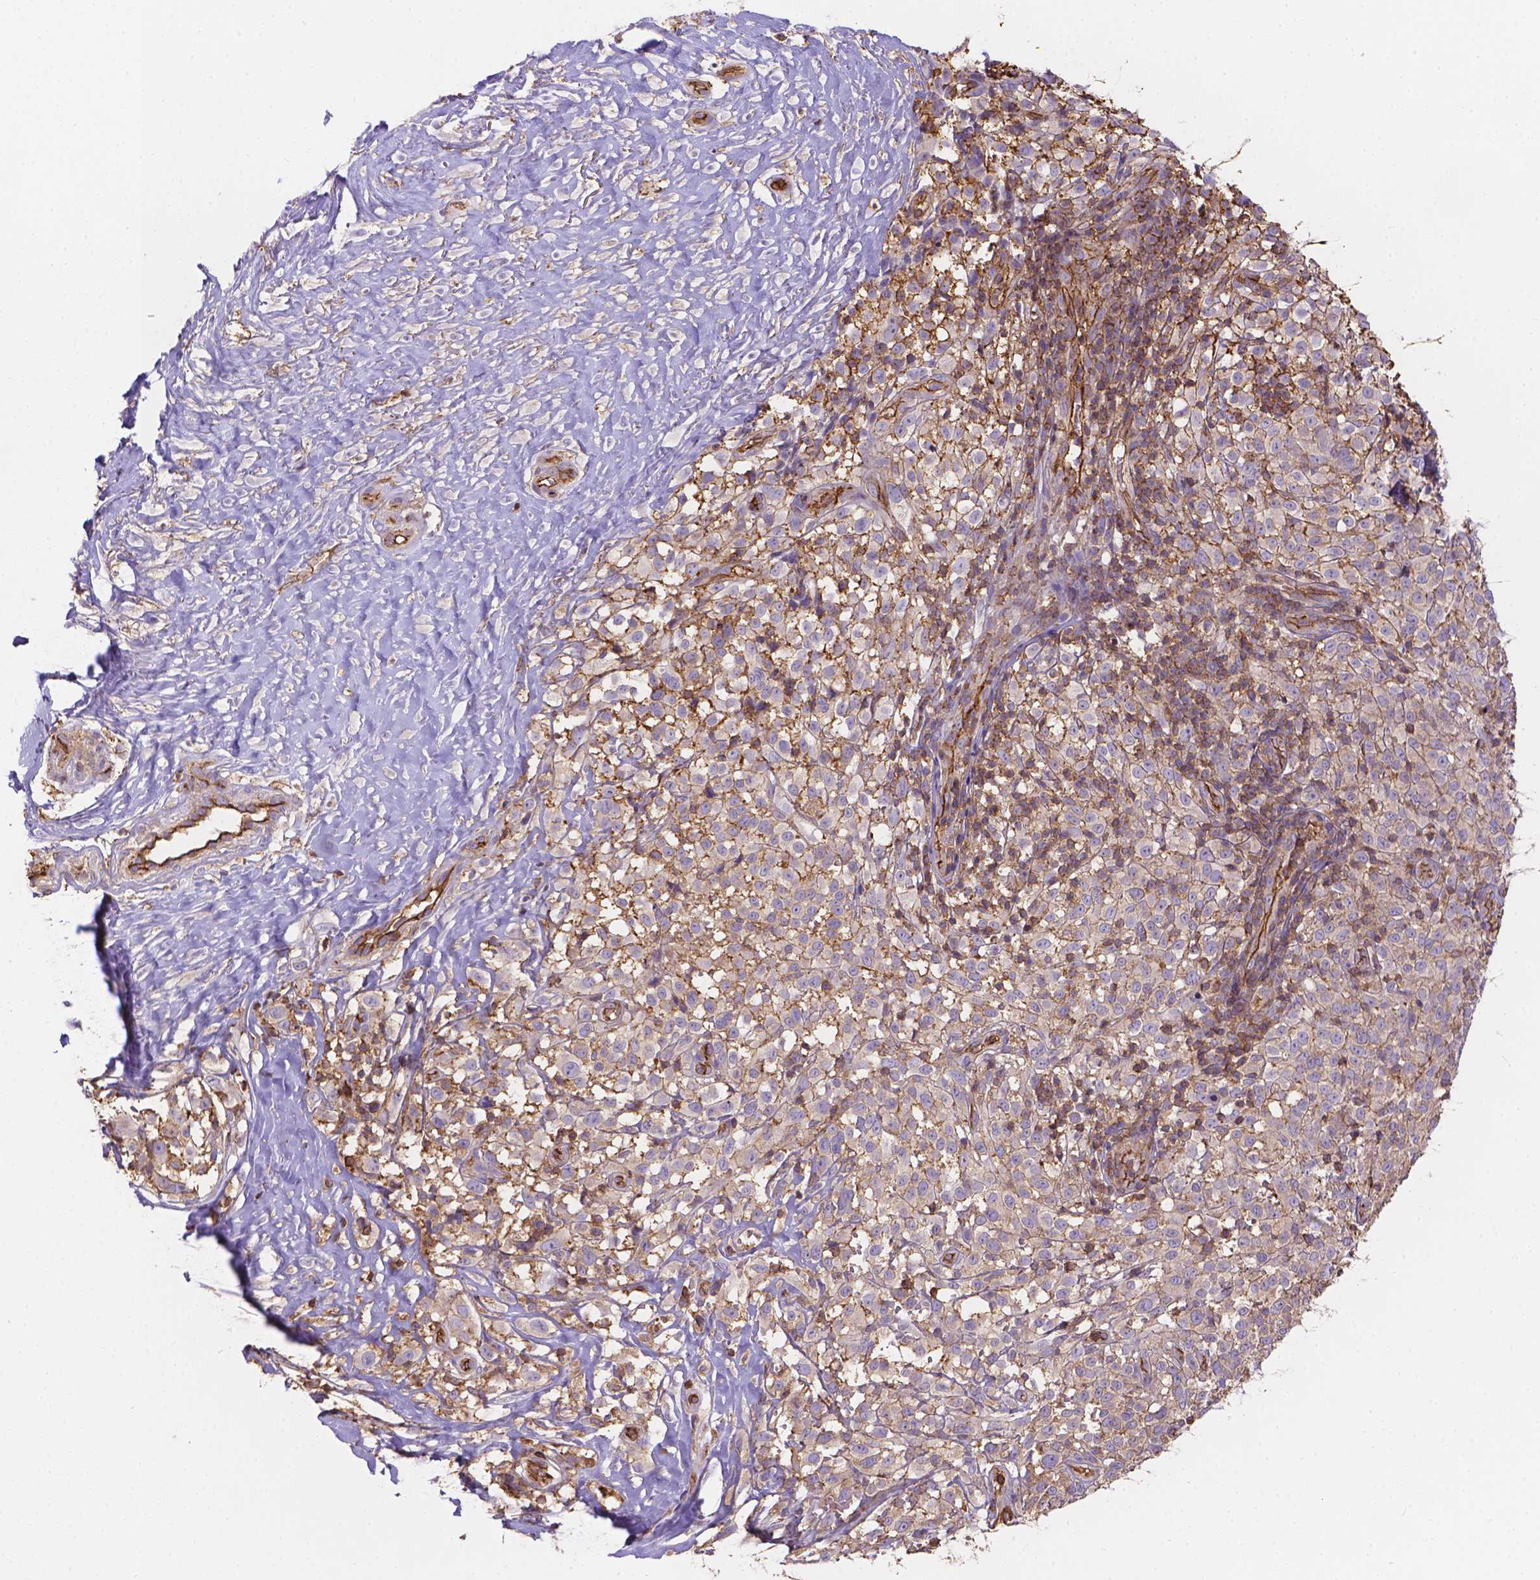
{"staining": {"intensity": "moderate", "quantity": ">75%", "location": "cytoplasmic/membranous"}, "tissue": "melanoma", "cell_type": "Tumor cells", "image_type": "cancer", "snomed": [{"axis": "morphology", "description": "Malignant melanoma, NOS"}, {"axis": "topography", "description": "Skin"}], "caption": "Immunohistochemistry photomicrograph of neoplastic tissue: human melanoma stained using immunohistochemistry (IHC) exhibits medium levels of moderate protein expression localized specifically in the cytoplasmic/membranous of tumor cells, appearing as a cytoplasmic/membranous brown color.", "gene": "DMWD", "patient": {"sex": "male", "age": 85}}